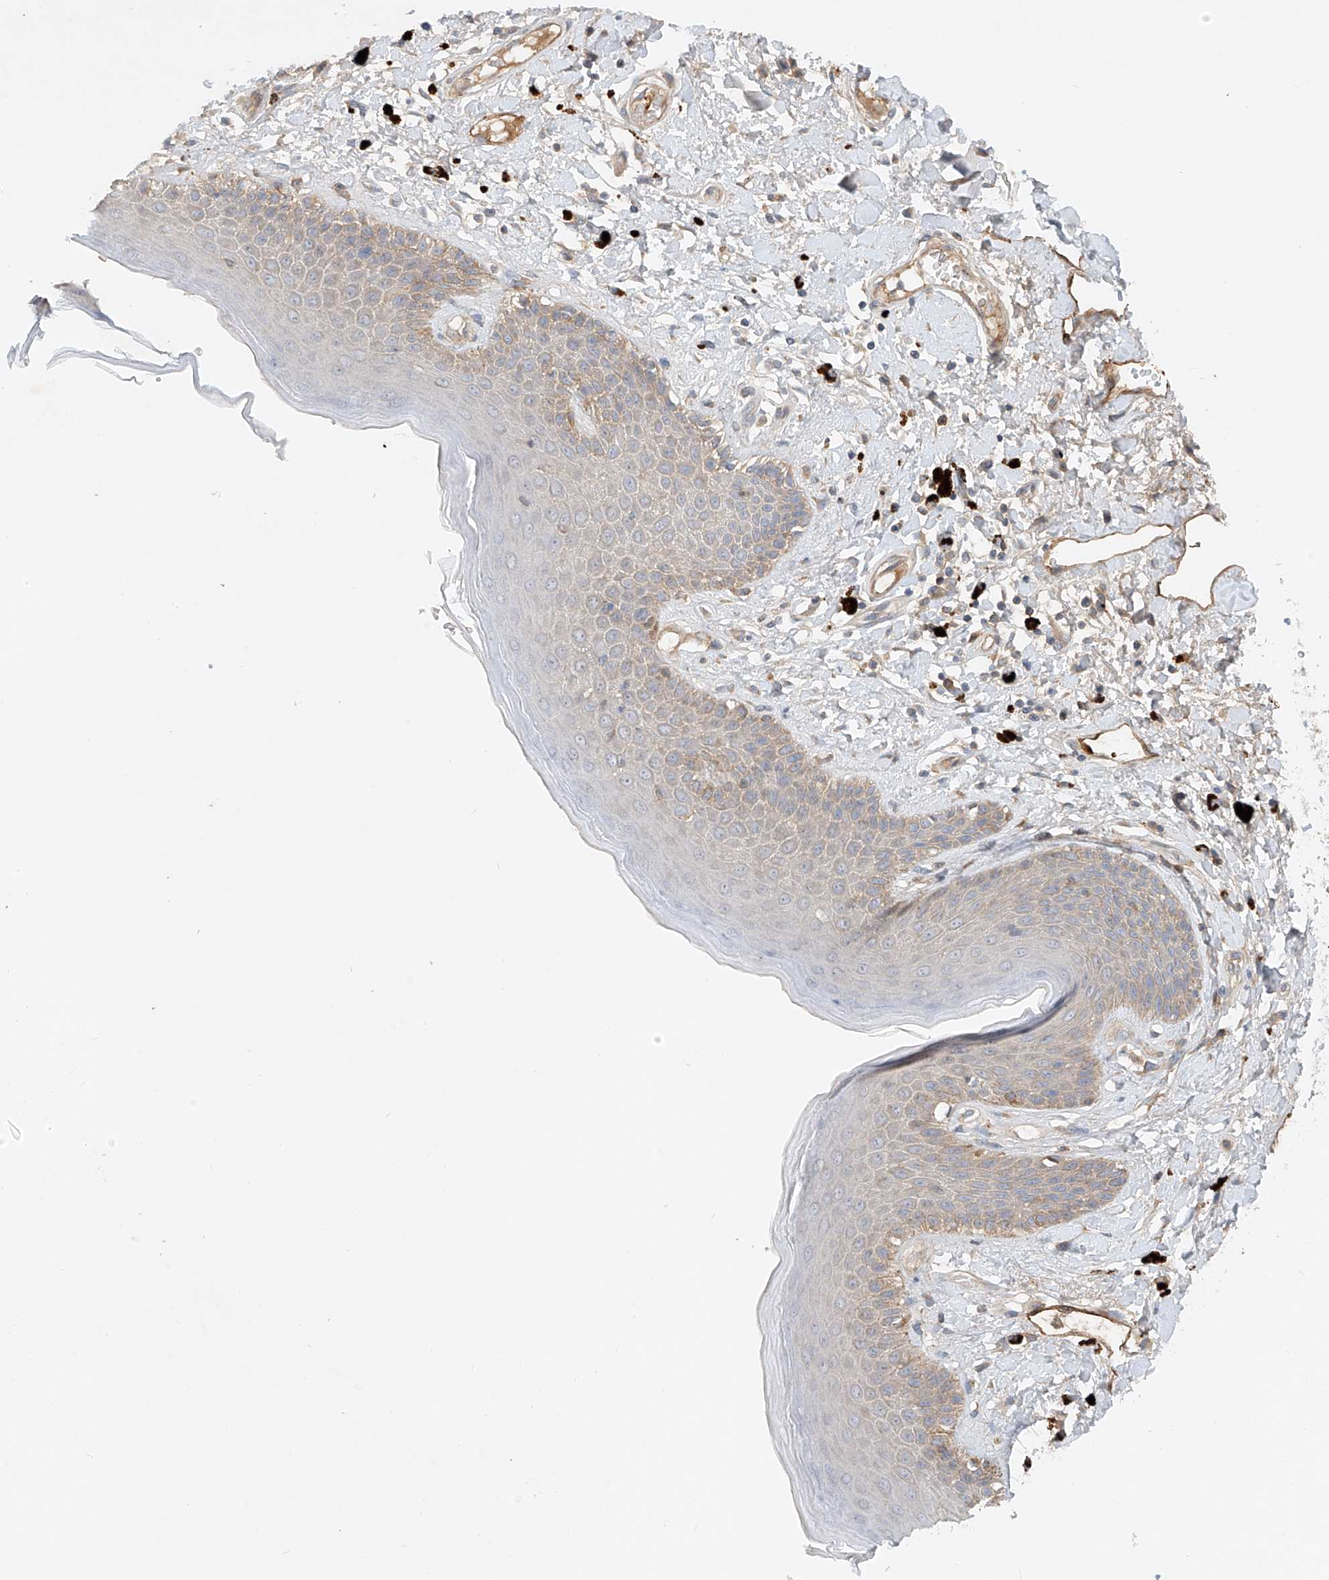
{"staining": {"intensity": "moderate", "quantity": "<25%", "location": "cytoplasmic/membranous"}, "tissue": "skin", "cell_type": "Epidermal cells", "image_type": "normal", "snomed": [{"axis": "morphology", "description": "Normal tissue, NOS"}, {"axis": "topography", "description": "Anal"}], "caption": "DAB (3,3'-diaminobenzidine) immunohistochemical staining of normal skin shows moderate cytoplasmic/membranous protein positivity in approximately <25% of epidermal cells.", "gene": "ENSG00000266202", "patient": {"sex": "female", "age": 78}}